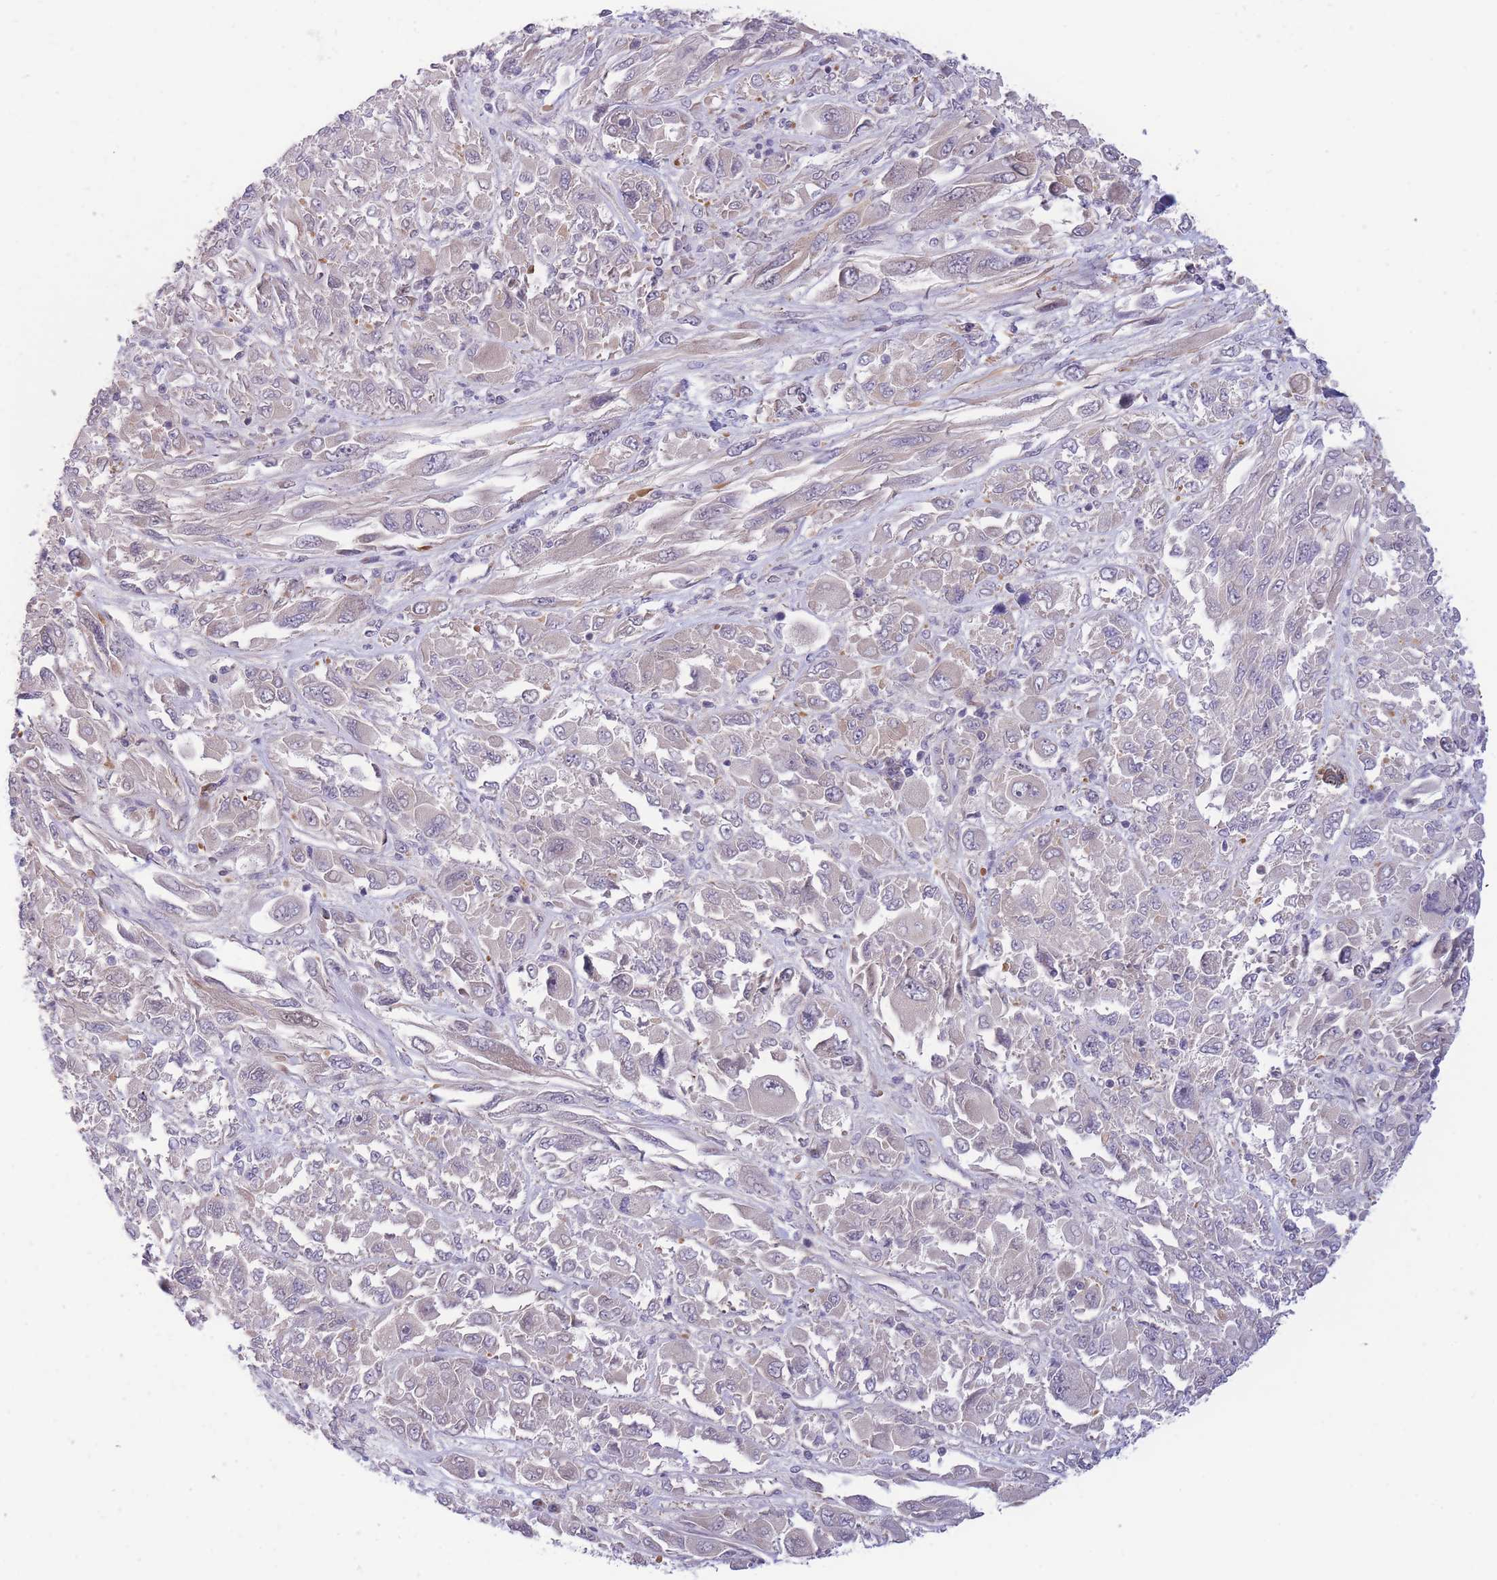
{"staining": {"intensity": "negative", "quantity": "none", "location": "none"}, "tissue": "melanoma", "cell_type": "Tumor cells", "image_type": "cancer", "snomed": [{"axis": "morphology", "description": "Malignant melanoma, NOS"}, {"axis": "topography", "description": "Skin"}], "caption": "Immunohistochemistry image of neoplastic tissue: human melanoma stained with DAB demonstrates no significant protein positivity in tumor cells.", "gene": "CDC25B", "patient": {"sex": "female", "age": 91}}